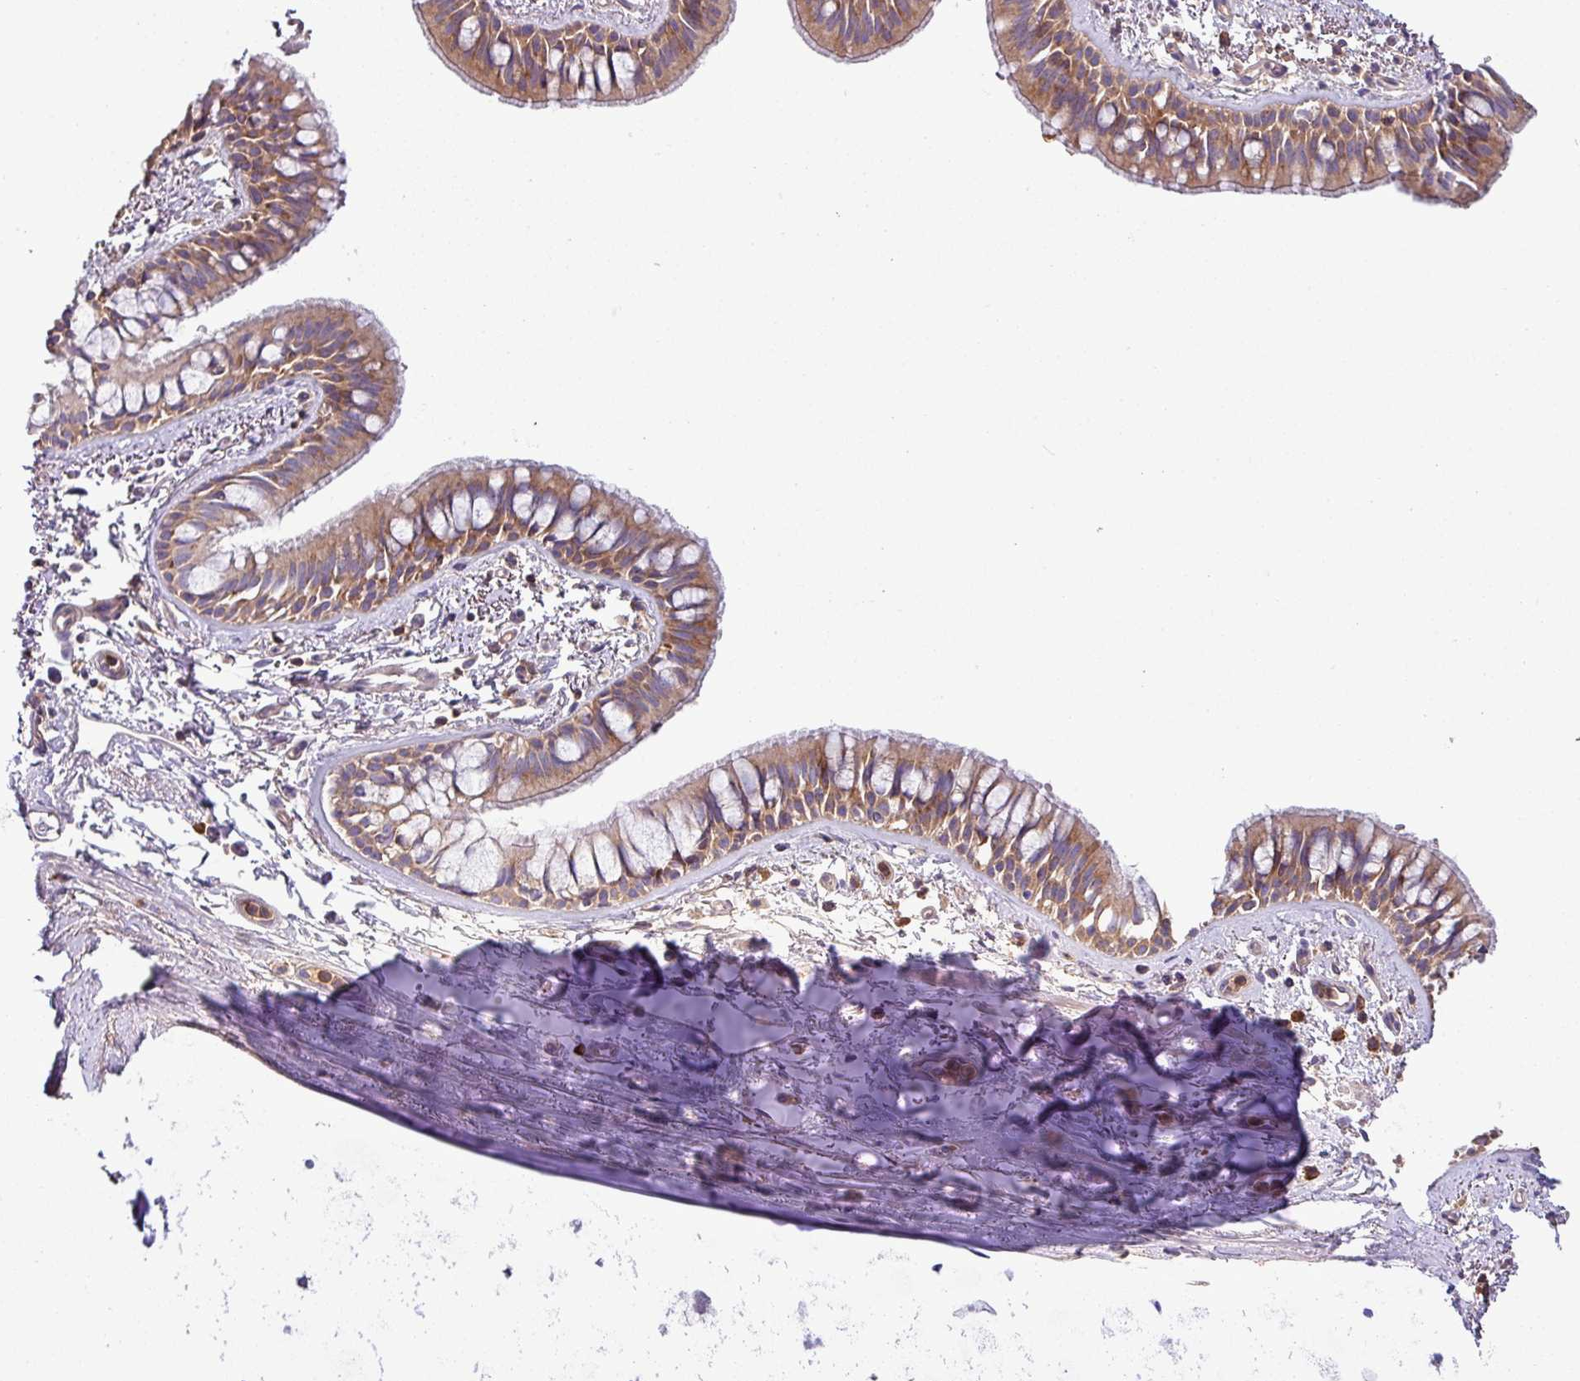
{"staining": {"intensity": "moderate", "quantity": ">75%", "location": "cytoplasmic/membranous"}, "tissue": "bronchus", "cell_type": "Respiratory epithelial cells", "image_type": "normal", "snomed": [{"axis": "morphology", "description": "Normal tissue, NOS"}, {"axis": "topography", "description": "Lymph node"}, {"axis": "topography", "description": "Cartilage tissue"}, {"axis": "topography", "description": "Bronchus"}], "caption": "This micrograph demonstrates IHC staining of unremarkable bronchus, with medium moderate cytoplasmic/membranous positivity in approximately >75% of respiratory epithelial cells.", "gene": "LRRC74B", "patient": {"sex": "female", "age": 70}}